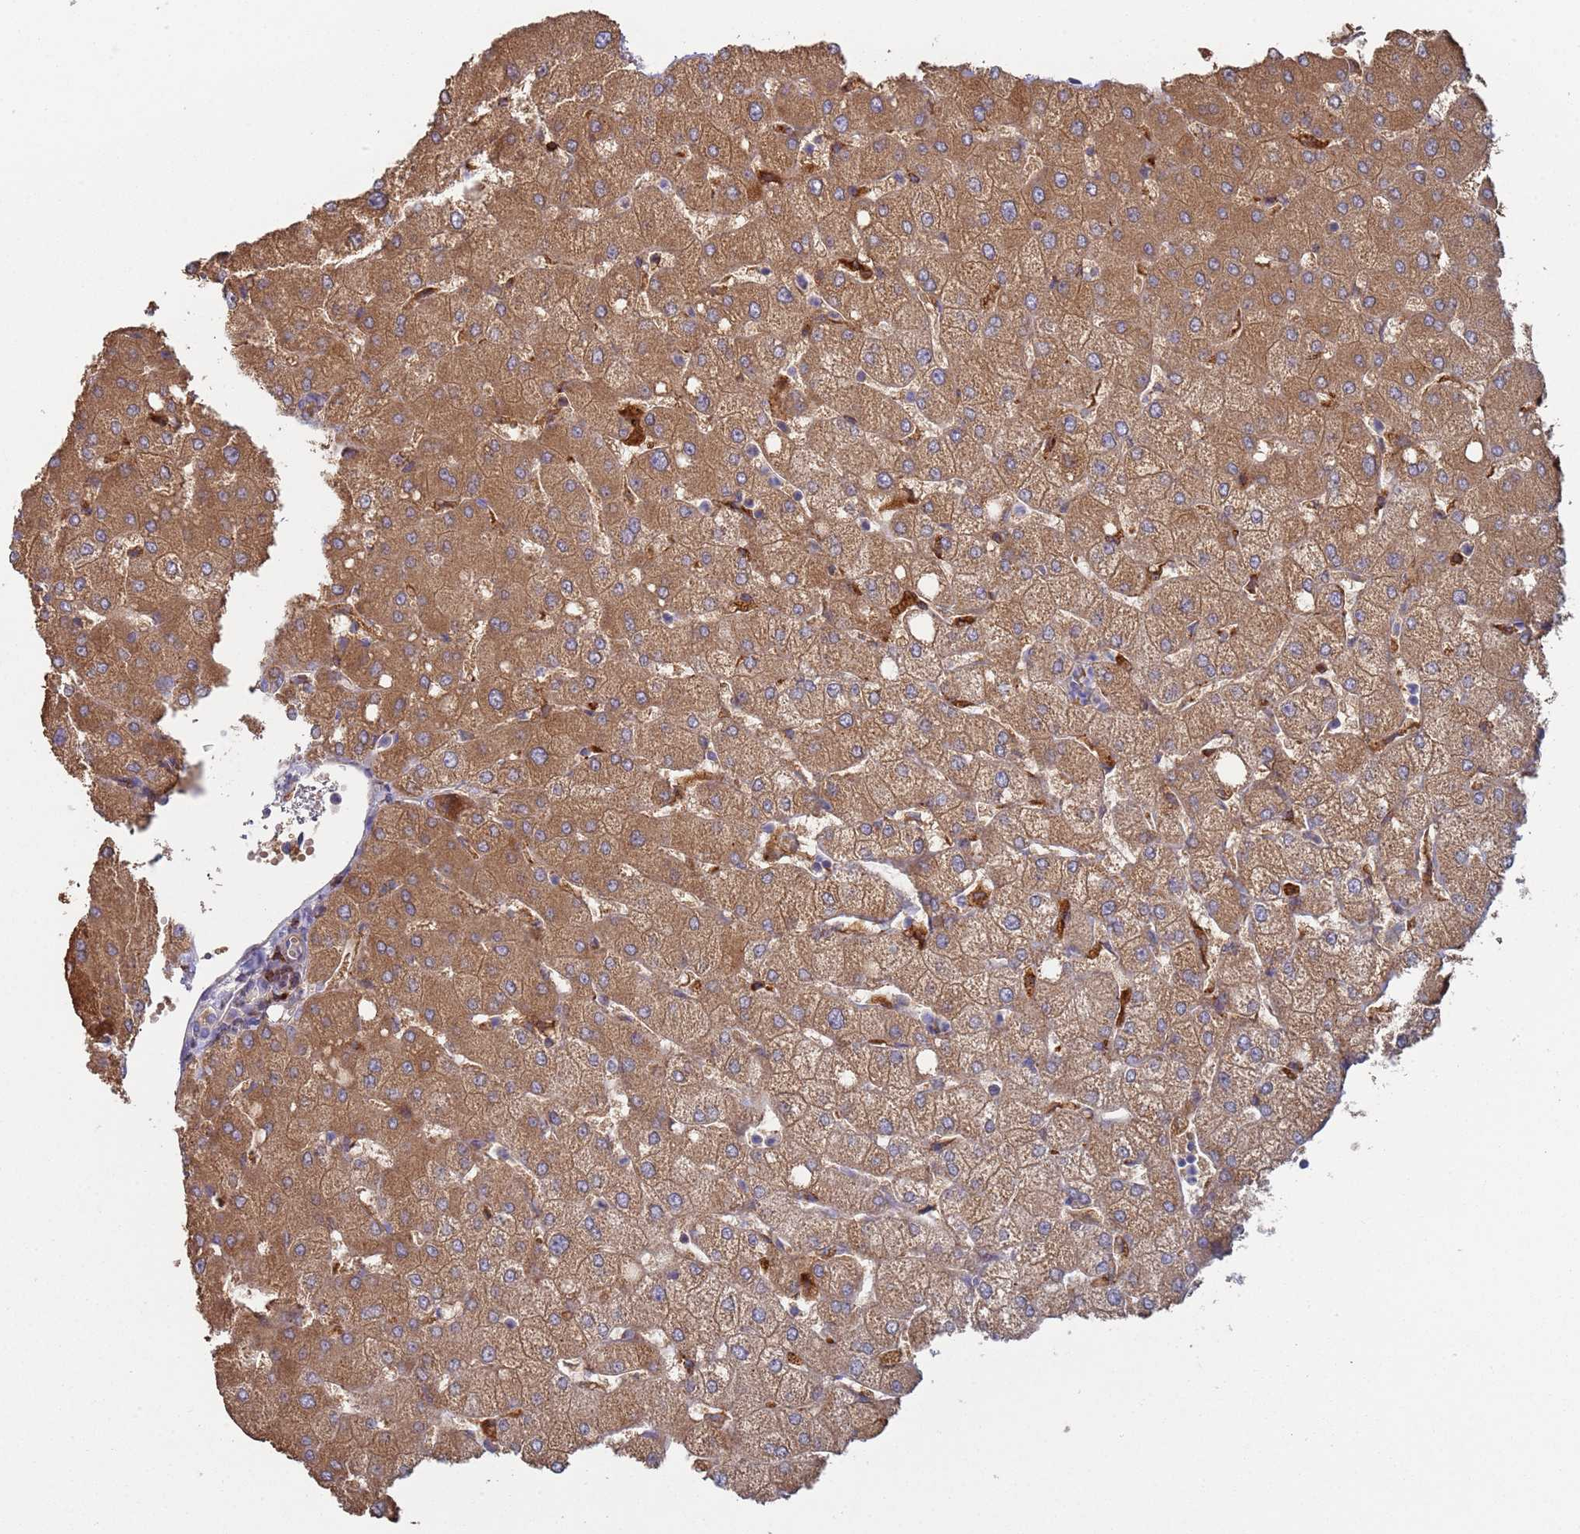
{"staining": {"intensity": "weak", "quantity": "<25%", "location": "cytoplasmic/membranous"}, "tissue": "liver", "cell_type": "Cholangiocytes", "image_type": "normal", "snomed": [{"axis": "morphology", "description": "Normal tissue, NOS"}, {"axis": "topography", "description": "Liver"}], "caption": "Immunohistochemistry (IHC) photomicrograph of normal human liver stained for a protein (brown), which displays no positivity in cholangiocytes.", "gene": "MALRD1", "patient": {"sex": "female", "age": 54}}